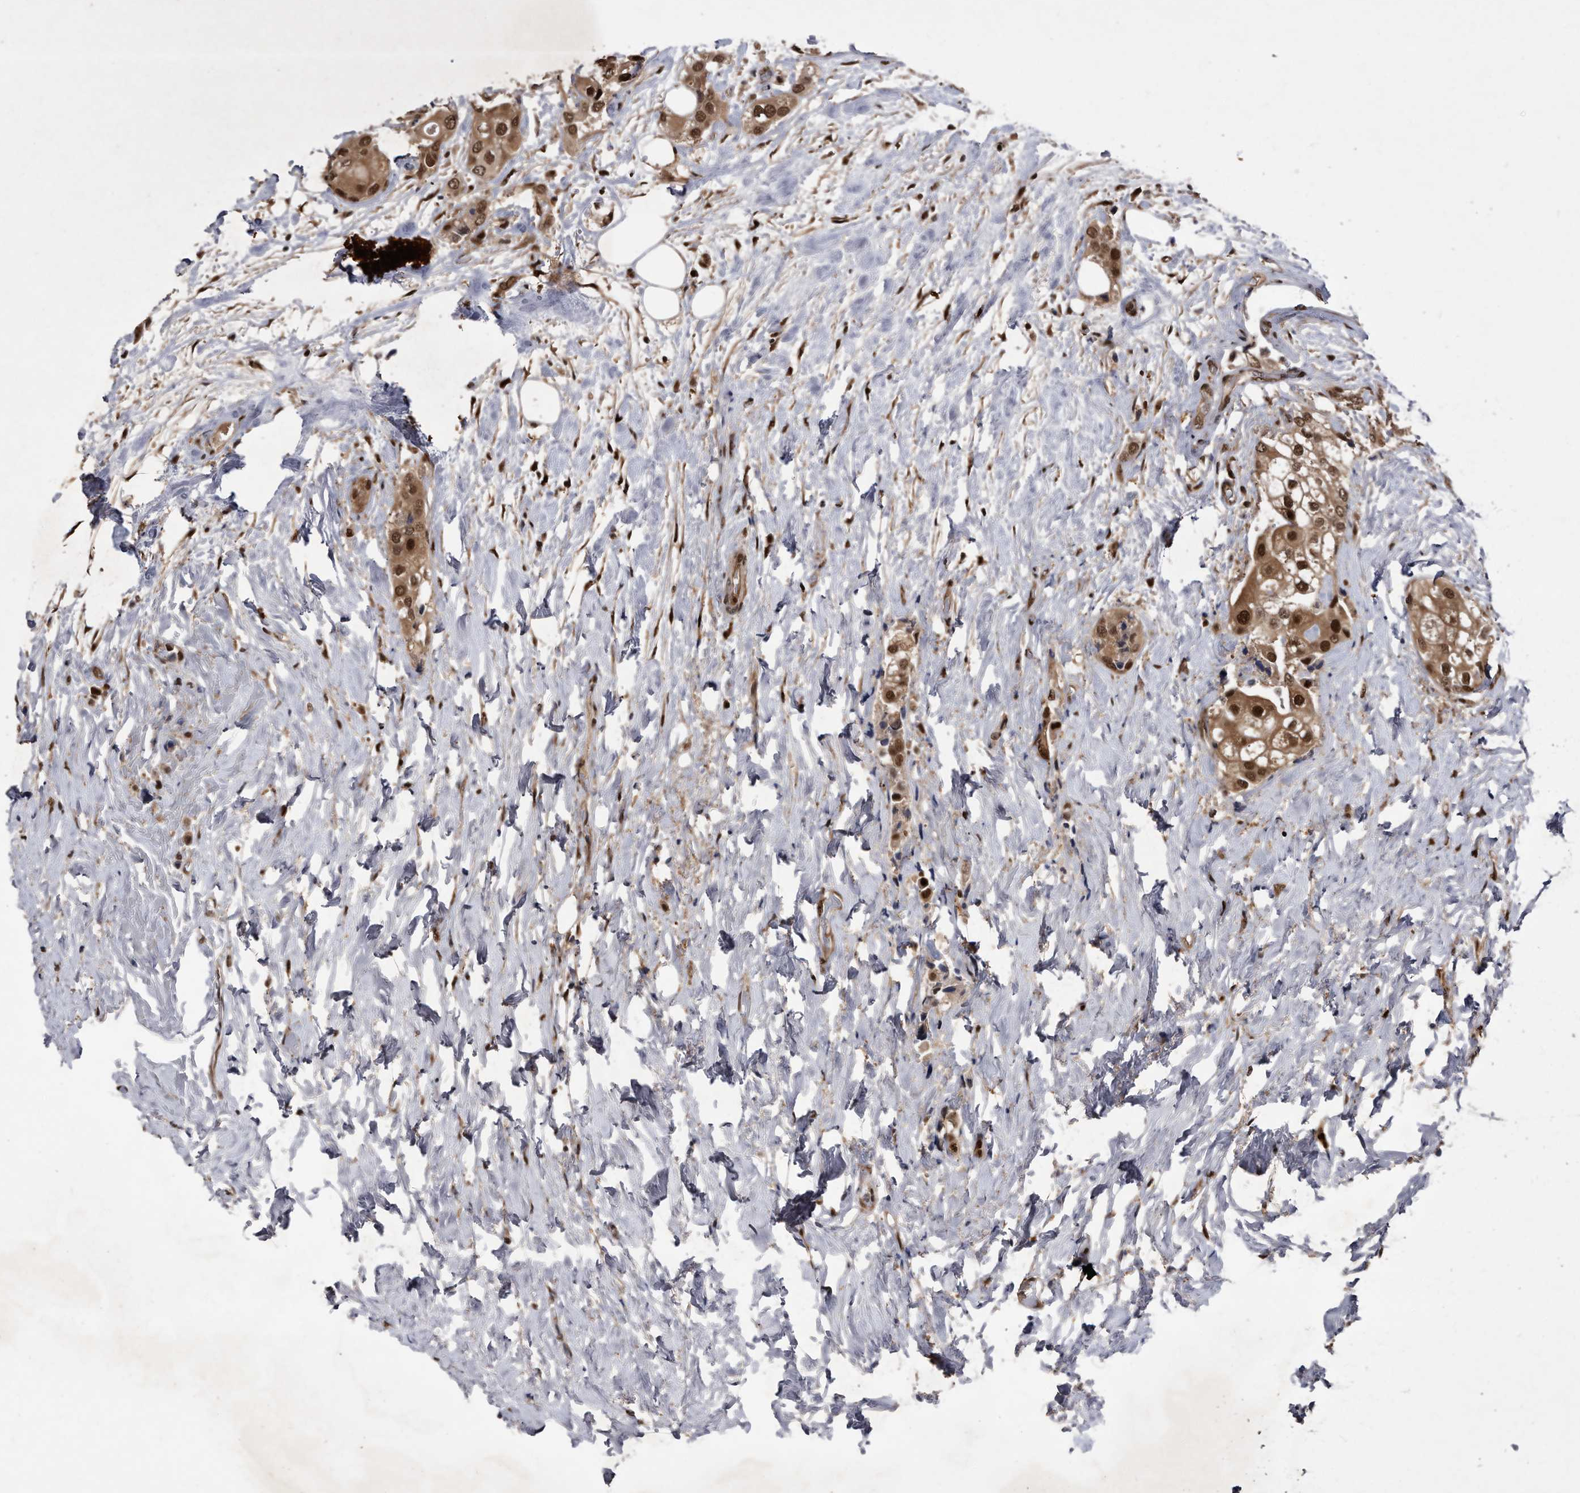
{"staining": {"intensity": "strong", "quantity": ">75%", "location": "cytoplasmic/membranous,nuclear"}, "tissue": "urothelial cancer", "cell_type": "Tumor cells", "image_type": "cancer", "snomed": [{"axis": "morphology", "description": "Urothelial carcinoma, High grade"}, {"axis": "topography", "description": "Urinary bladder"}], "caption": "IHC staining of high-grade urothelial carcinoma, which displays high levels of strong cytoplasmic/membranous and nuclear expression in approximately >75% of tumor cells indicating strong cytoplasmic/membranous and nuclear protein positivity. The staining was performed using DAB (brown) for protein detection and nuclei were counterstained in hematoxylin (blue).", "gene": "RAD23B", "patient": {"sex": "male", "age": 64}}